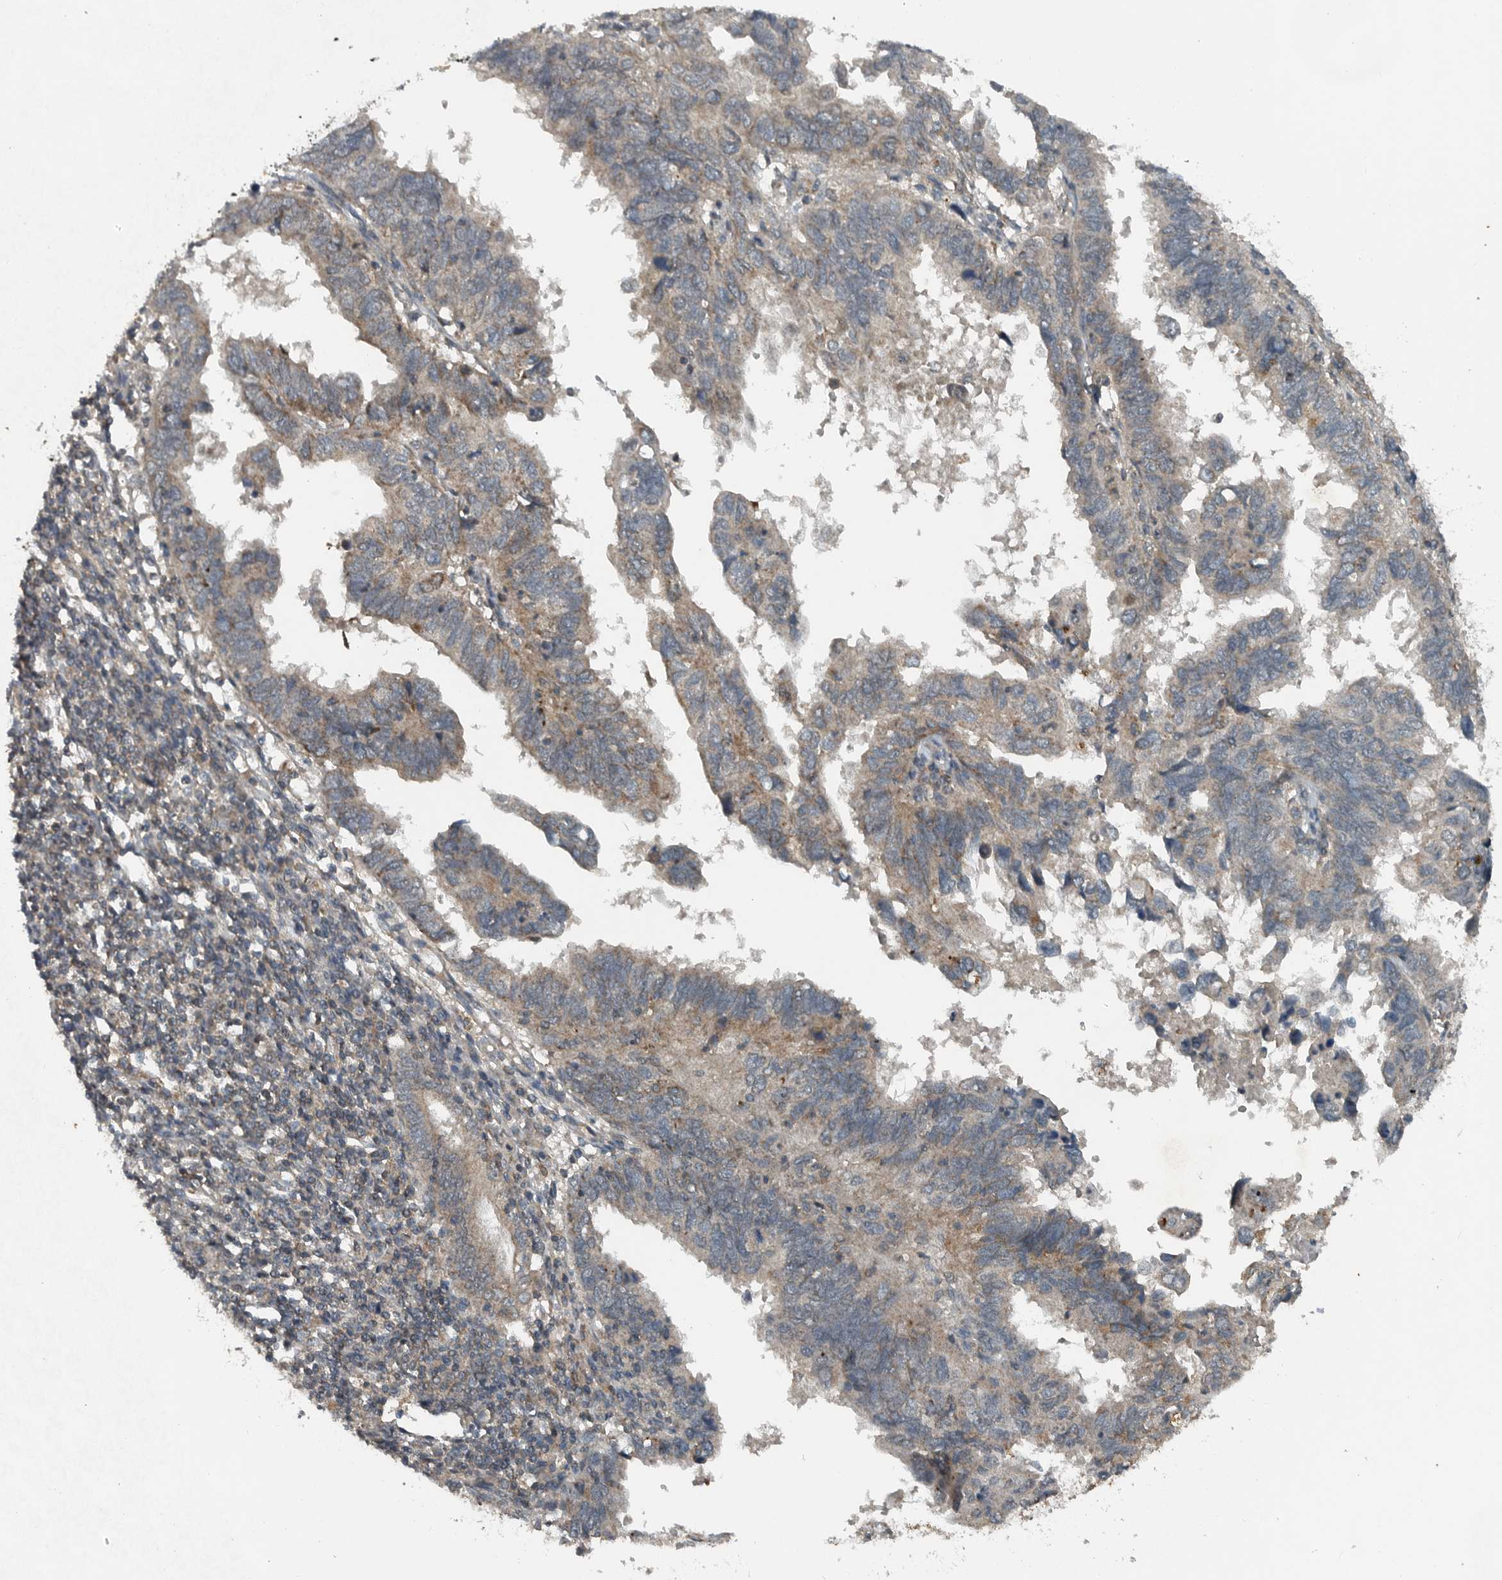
{"staining": {"intensity": "weak", "quantity": "25%-75%", "location": "cytoplasmic/membranous"}, "tissue": "endometrial cancer", "cell_type": "Tumor cells", "image_type": "cancer", "snomed": [{"axis": "morphology", "description": "Adenocarcinoma, NOS"}, {"axis": "topography", "description": "Uterus"}], "caption": "Immunohistochemistry (DAB) staining of endometrial cancer displays weak cytoplasmic/membranous protein positivity in approximately 25%-75% of tumor cells. (DAB = brown stain, brightfield microscopy at high magnification).", "gene": "IL6ST", "patient": {"sex": "female", "age": 77}}